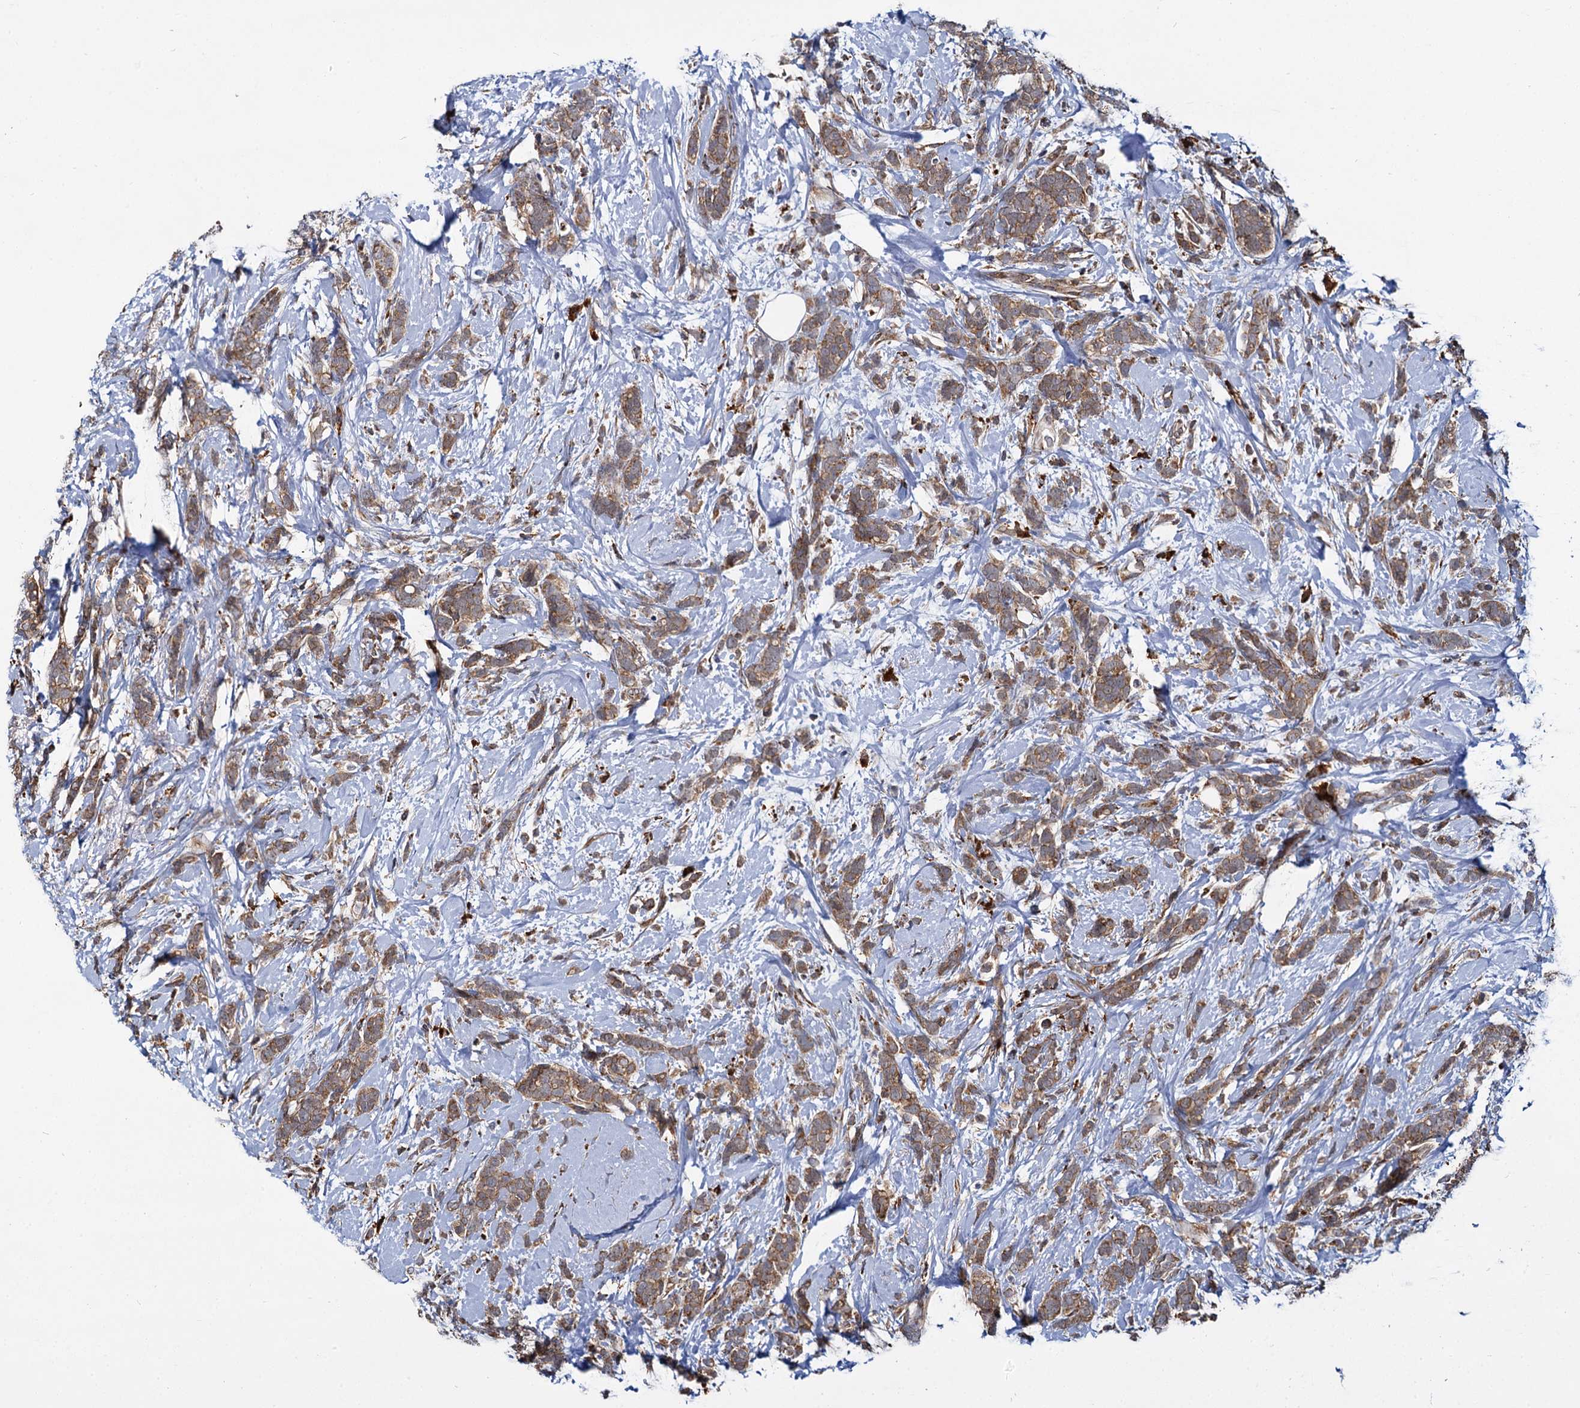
{"staining": {"intensity": "moderate", "quantity": ">75%", "location": "cytoplasmic/membranous"}, "tissue": "breast cancer", "cell_type": "Tumor cells", "image_type": "cancer", "snomed": [{"axis": "morphology", "description": "Lobular carcinoma"}, {"axis": "topography", "description": "Breast"}], "caption": "Immunohistochemistry image of lobular carcinoma (breast) stained for a protein (brown), which displays medium levels of moderate cytoplasmic/membranous staining in about >75% of tumor cells.", "gene": "UFM1", "patient": {"sex": "female", "age": 58}}